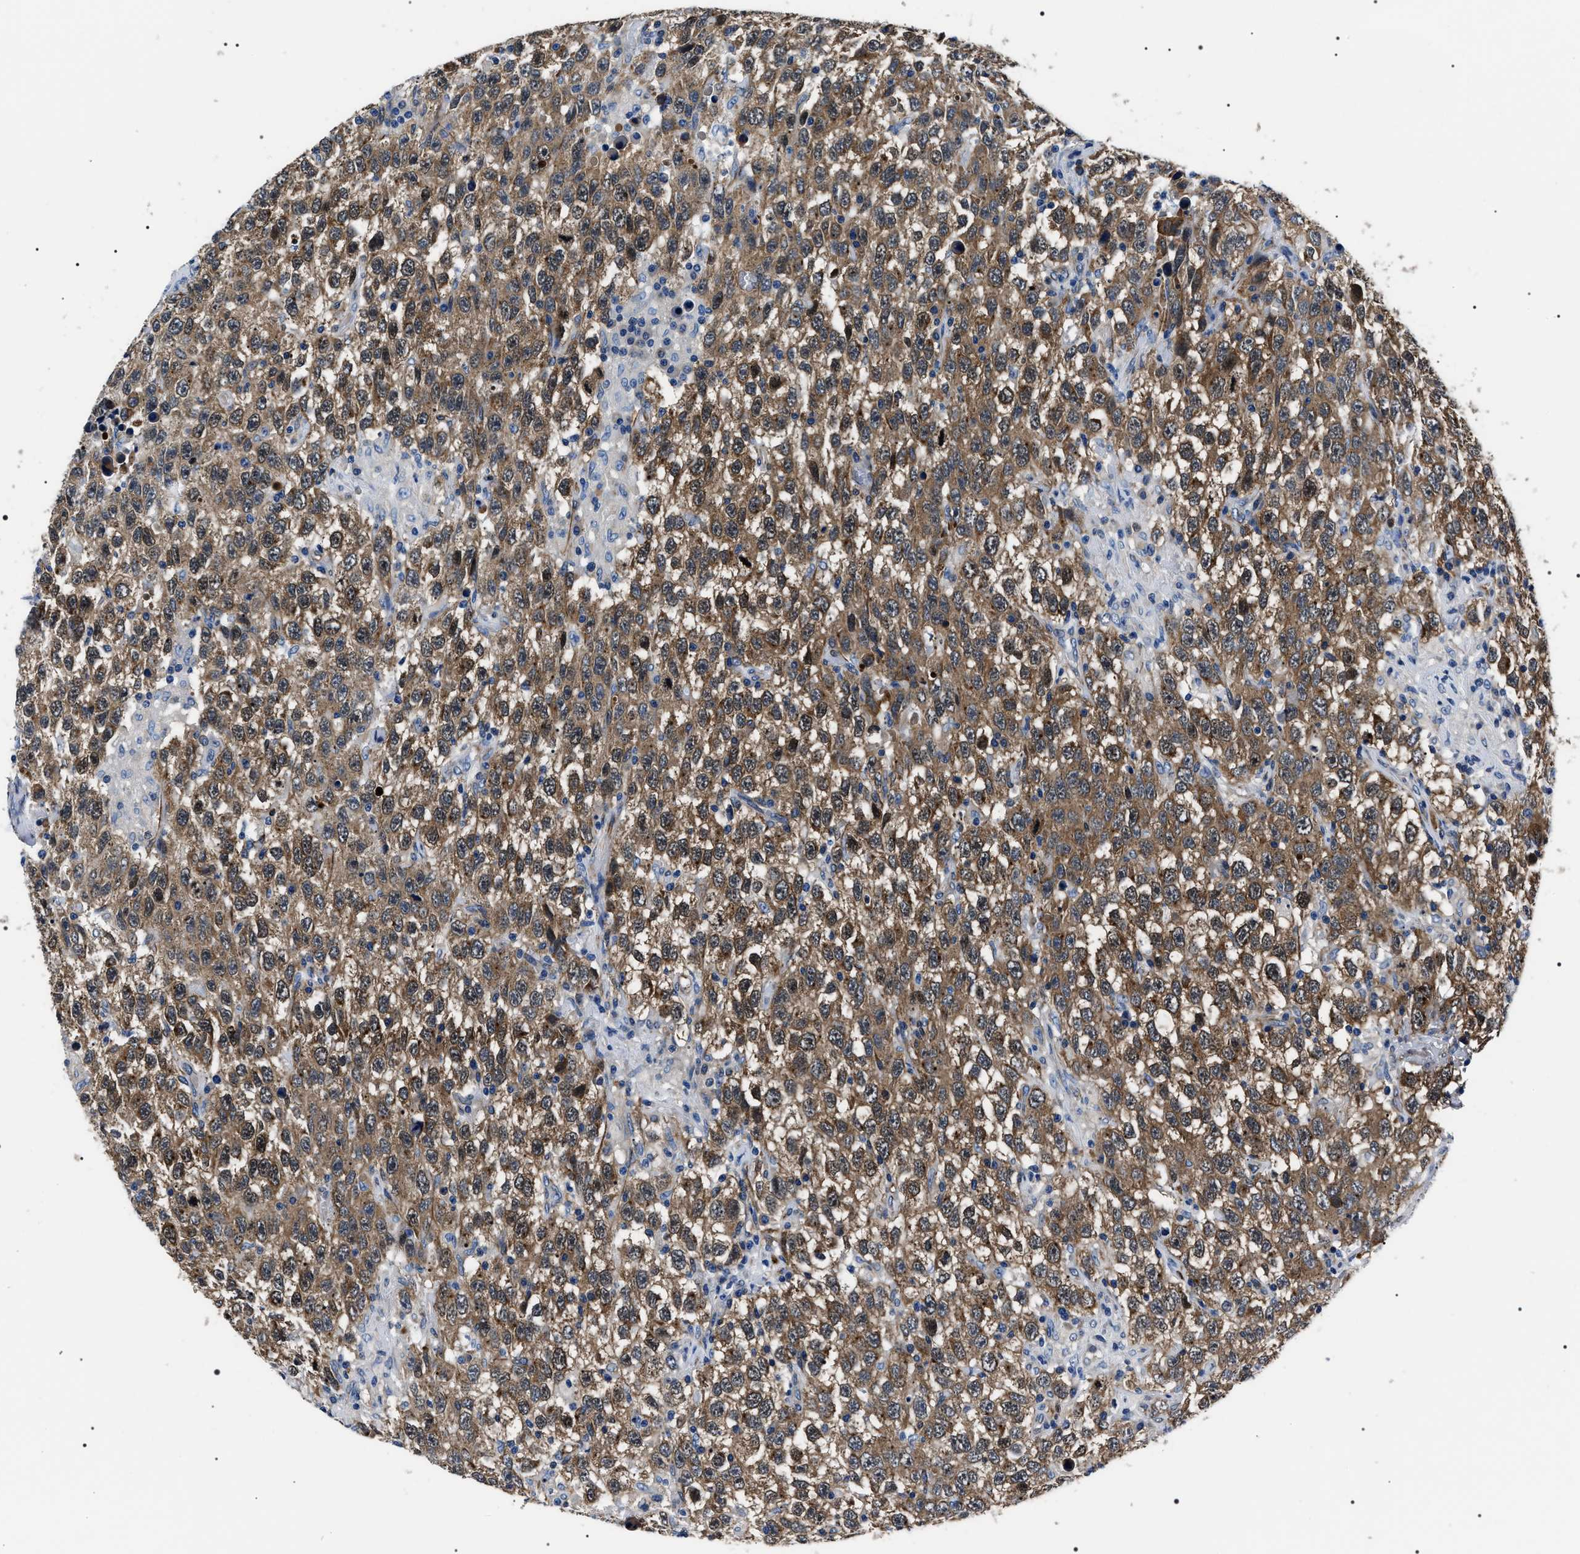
{"staining": {"intensity": "moderate", "quantity": ">75%", "location": "cytoplasmic/membranous"}, "tissue": "testis cancer", "cell_type": "Tumor cells", "image_type": "cancer", "snomed": [{"axis": "morphology", "description": "Seminoma, NOS"}, {"axis": "topography", "description": "Testis"}], "caption": "Moderate cytoplasmic/membranous protein staining is appreciated in approximately >75% of tumor cells in testis seminoma.", "gene": "BAG2", "patient": {"sex": "male", "age": 41}}